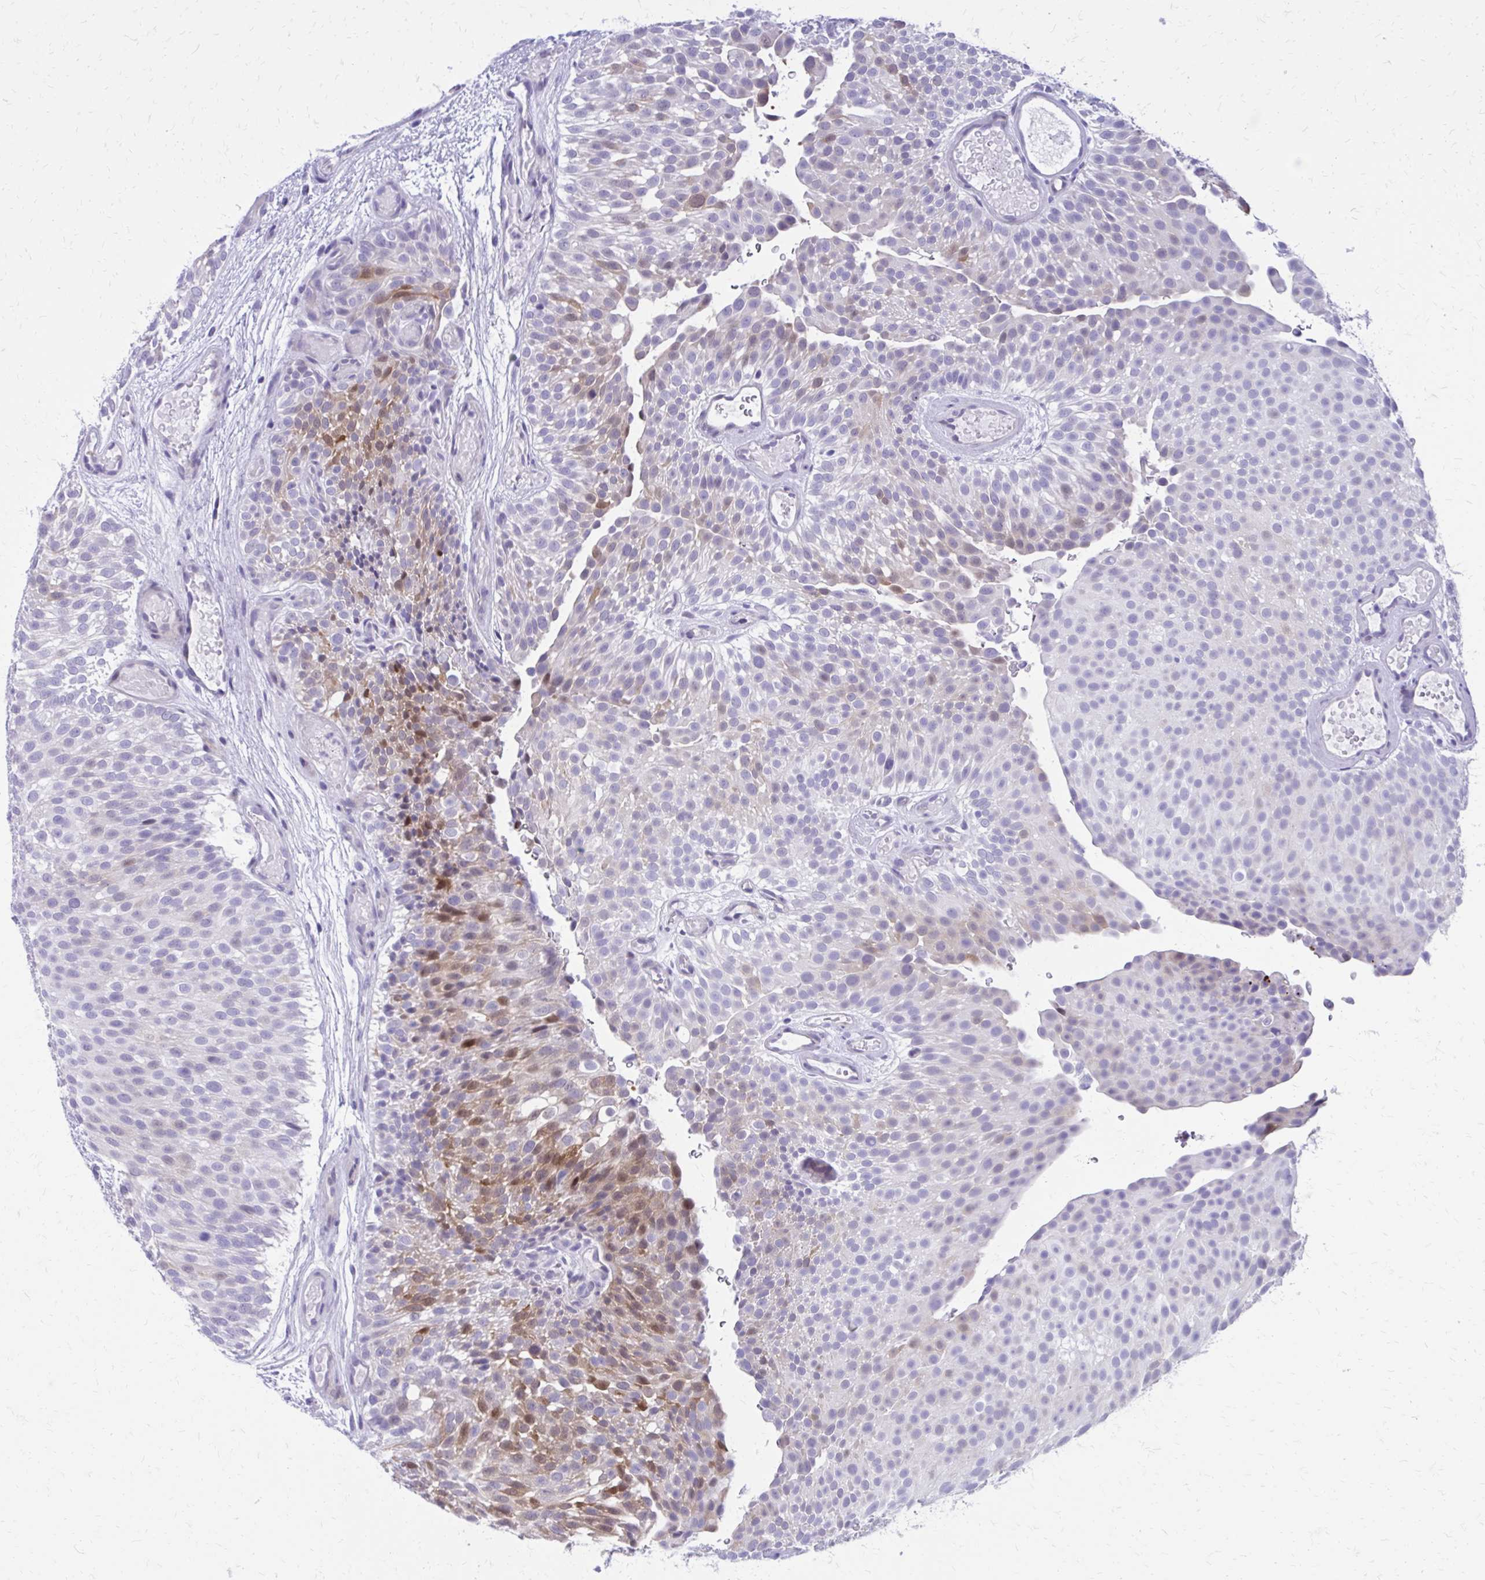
{"staining": {"intensity": "moderate", "quantity": "<25%", "location": "cytoplasmic/membranous,nuclear"}, "tissue": "urothelial cancer", "cell_type": "Tumor cells", "image_type": "cancer", "snomed": [{"axis": "morphology", "description": "Urothelial carcinoma, Low grade"}, {"axis": "topography", "description": "Urinary bladder"}], "caption": "This is a histology image of IHC staining of urothelial cancer, which shows moderate staining in the cytoplasmic/membranous and nuclear of tumor cells.", "gene": "LCN15", "patient": {"sex": "male", "age": 78}}